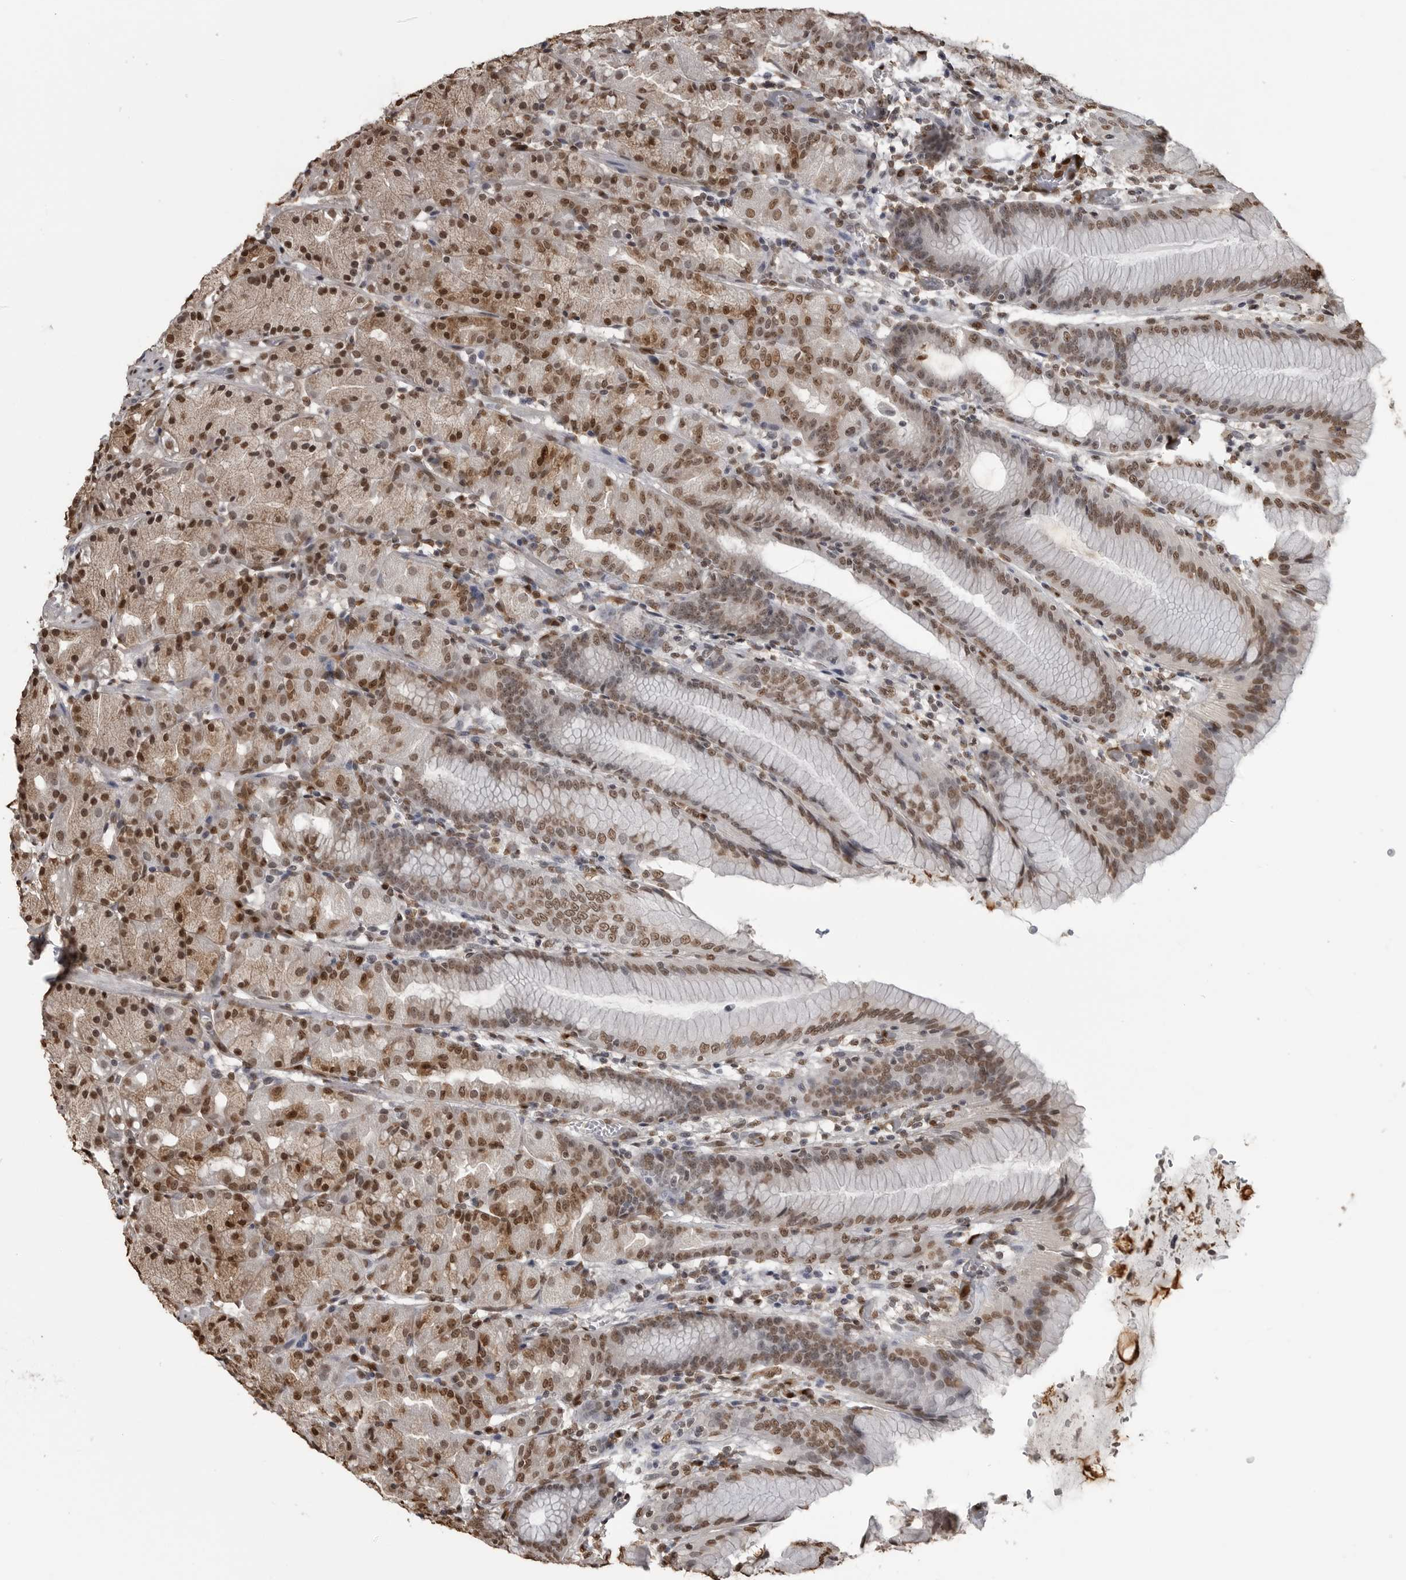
{"staining": {"intensity": "moderate", "quantity": ">75%", "location": "nuclear"}, "tissue": "stomach", "cell_type": "Glandular cells", "image_type": "normal", "snomed": [{"axis": "morphology", "description": "Normal tissue, NOS"}, {"axis": "topography", "description": "Stomach, upper"}], "caption": "IHC photomicrograph of benign stomach: stomach stained using immunohistochemistry (IHC) reveals medium levels of moderate protein expression localized specifically in the nuclear of glandular cells, appearing as a nuclear brown color.", "gene": "SMAD2", "patient": {"sex": "male", "age": 48}}